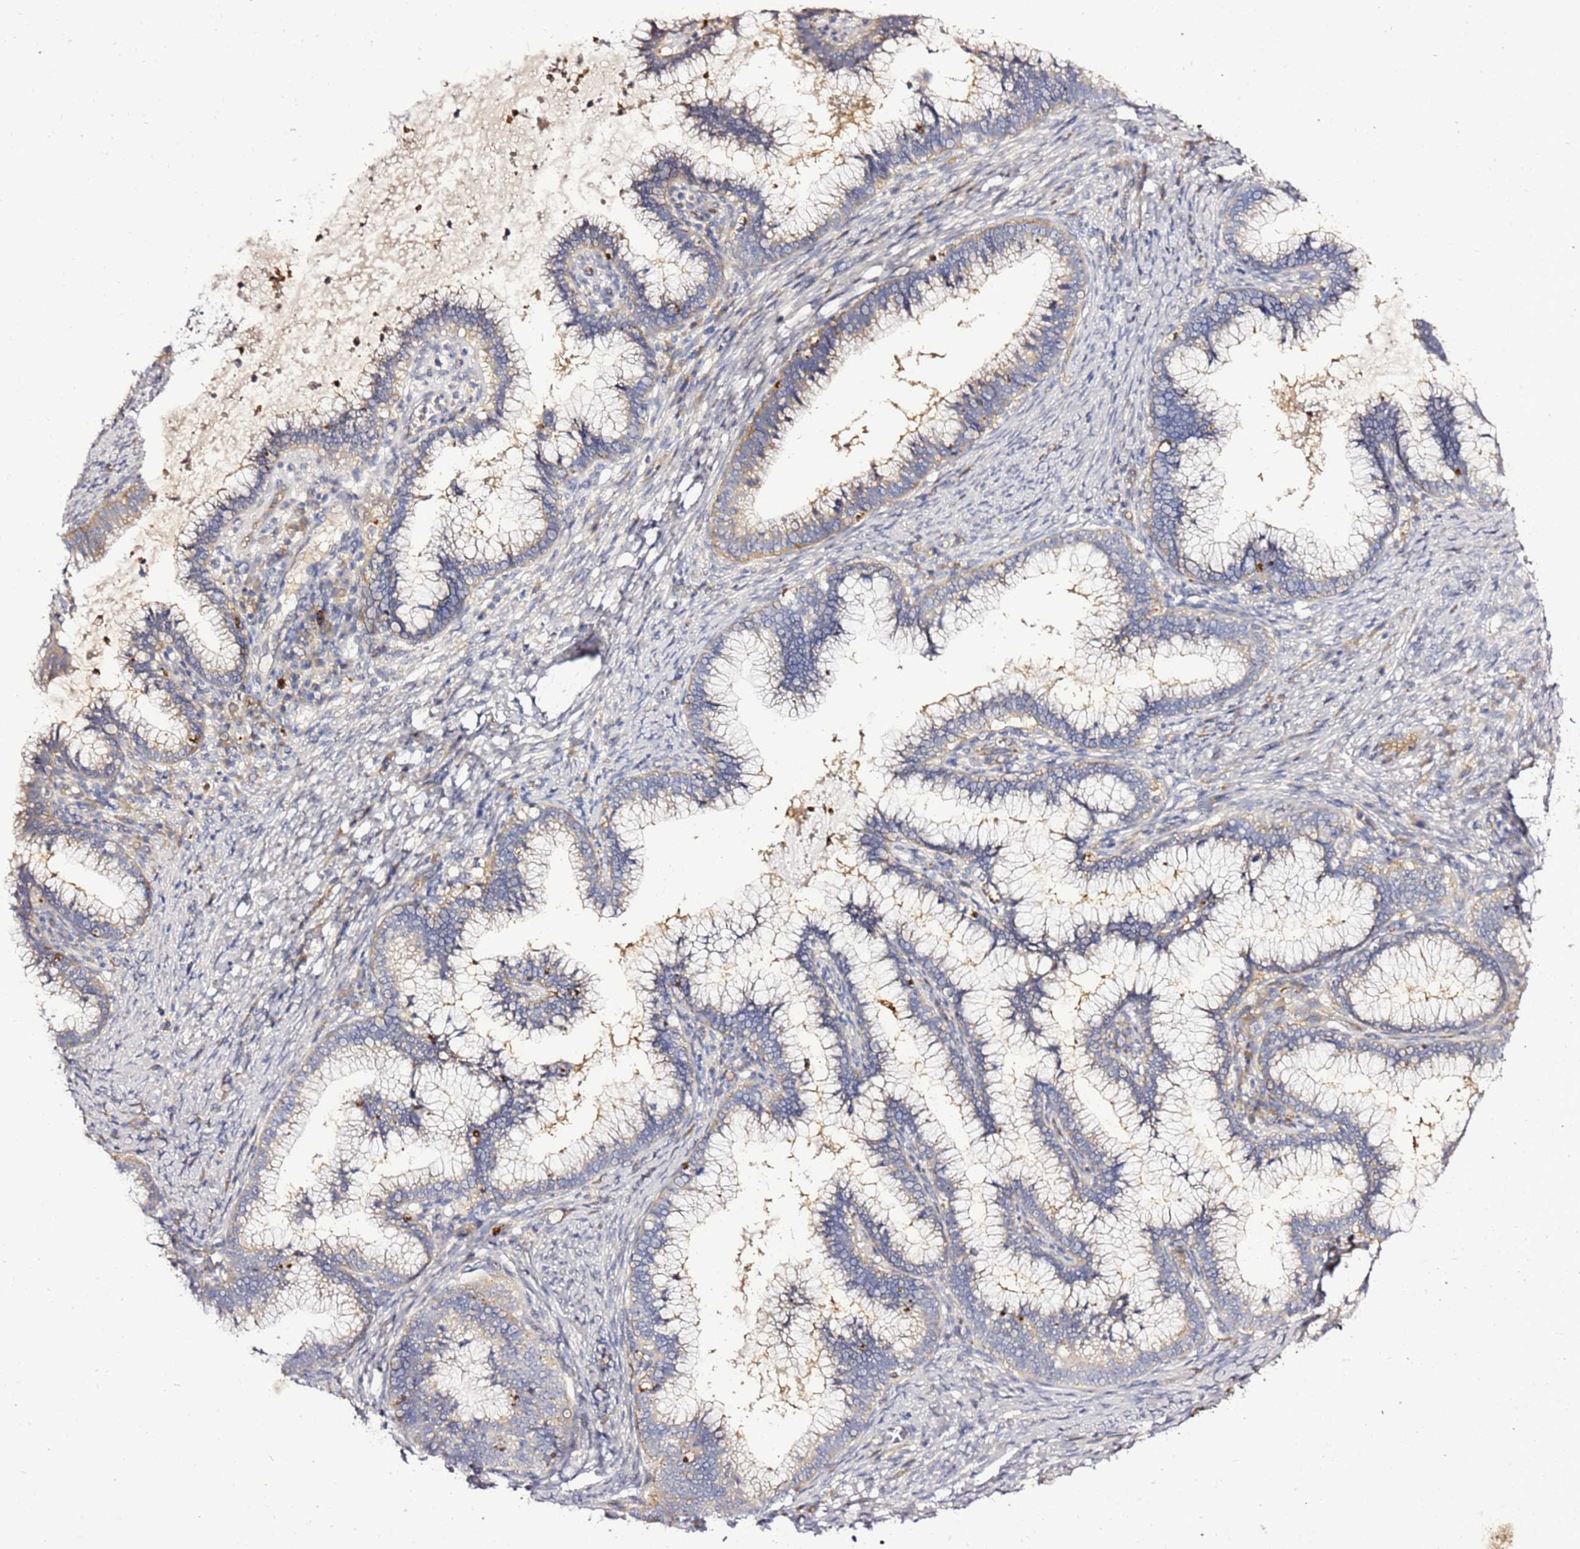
{"staining": {"intensity": "weak", "quantity": "25%-75%", "location": "cytoplasmic/membranous"}, "tissue": "cervical cancer", "cell_type": "Tumor cells", "image_type": "cancer", "snomed": [{"axis": "morphology", "description": "Adenocarcinoma, NOS"}, {"axis": "topography", "description": "Cervix"}], "caption": "An immunohistochemistry (IHC) photomicrograph of neoplastic tissue is shown. Protein staining in brown shows weak cytoplasmic/membranous positivity in adenocarcinoma (cervical) within tumor cells.", "gene": "NOL8", "patient": {"sex": "female", "age": 36}}